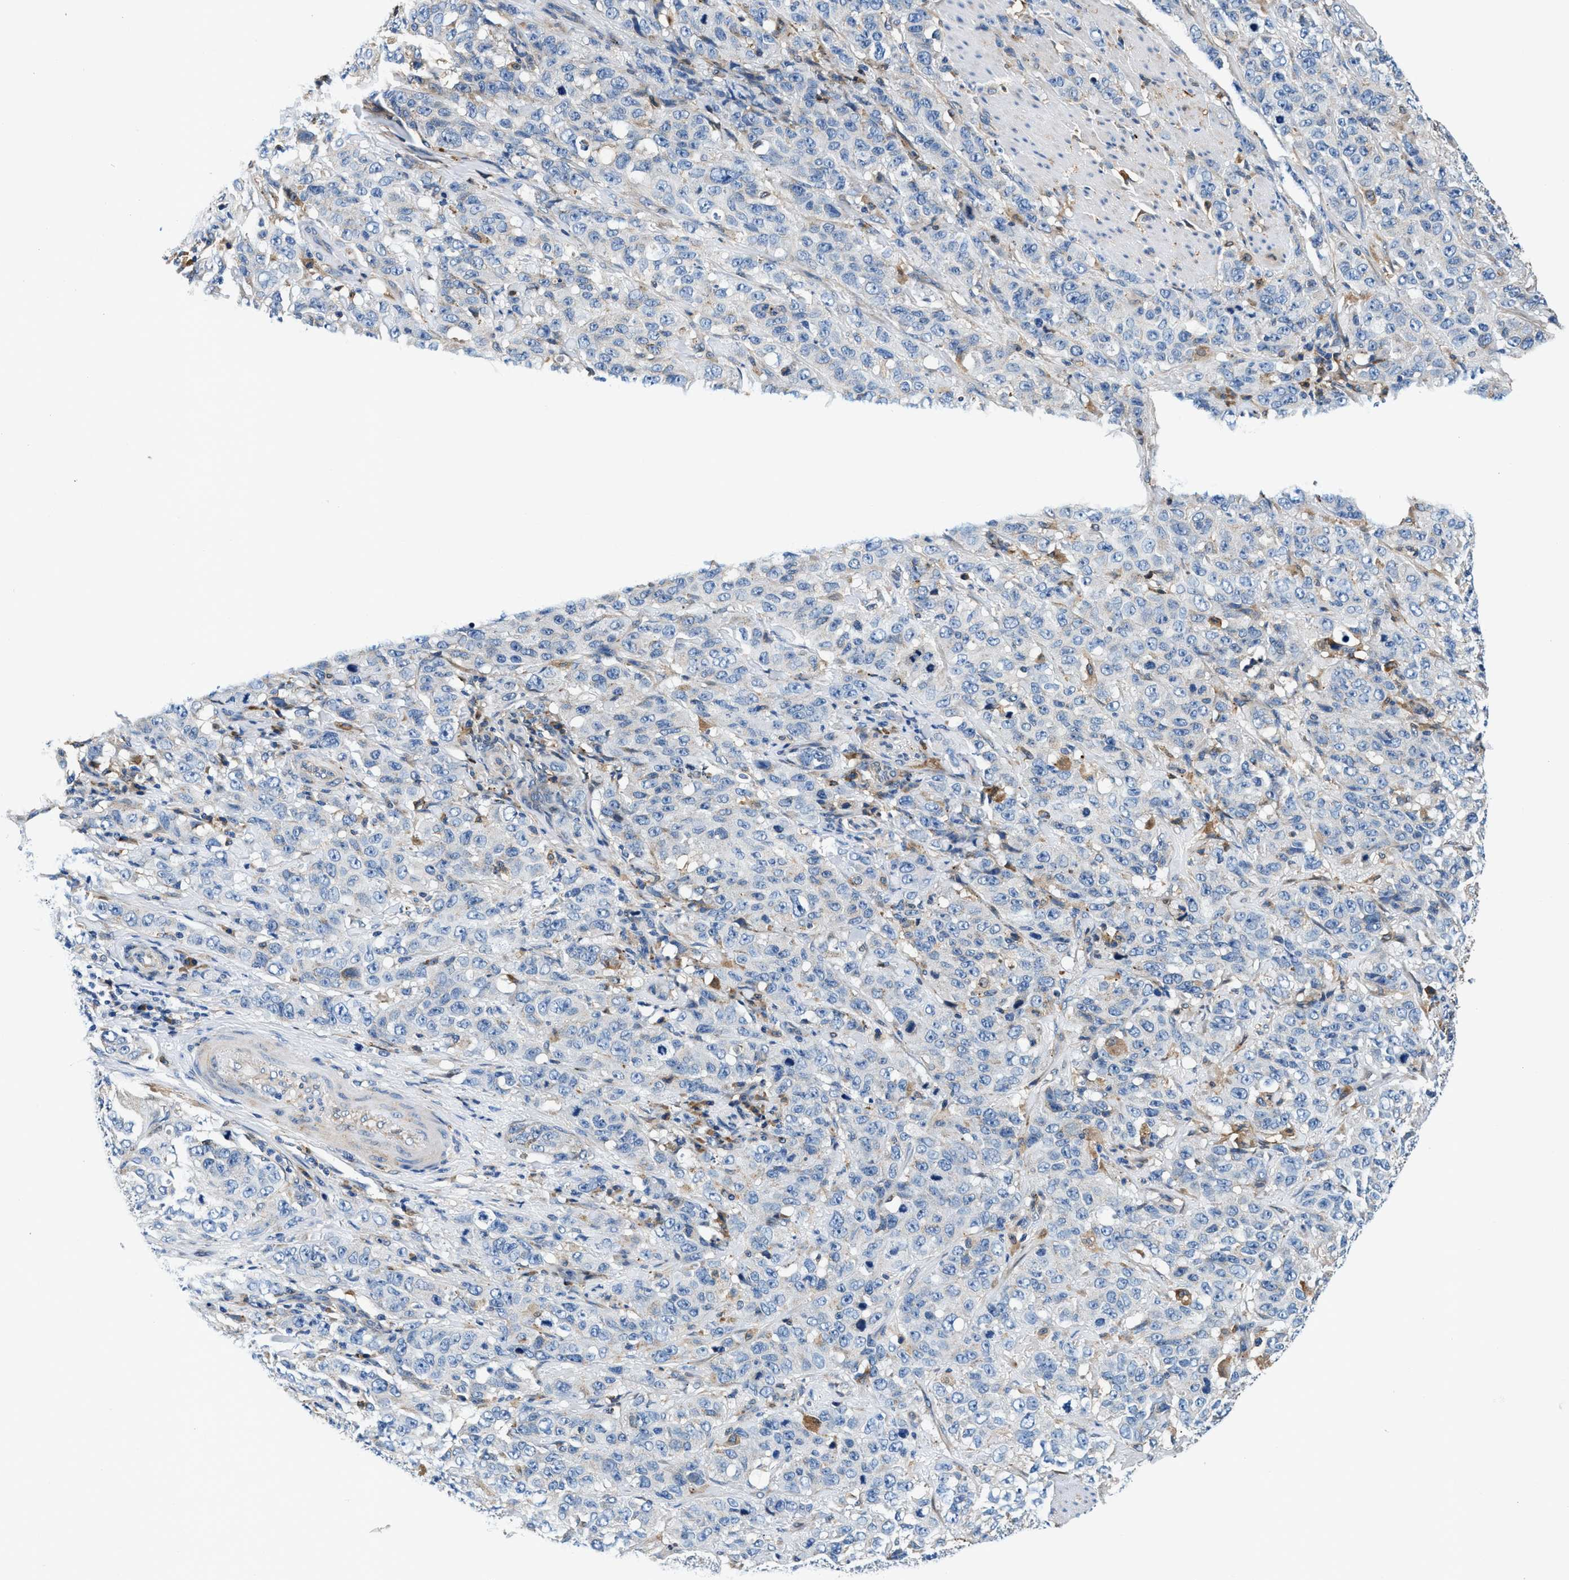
{"staining": {"intensity": "negative", "quantity": "none", "location": "none"}, "tissue": "stomach cancer", "cell_type": "Tumor cells", "image_type": "cancer", "snomed": [{"axis": "morphology", "description": "Adenocarcinoma, NOS"}, {"axis": "topography", "description": "Stomach"}], "caption": "High power microscopy image of an IHC image of stomach cancer (adenocarcinoma), revealing no significant staining in tumor cells.", "gene": "SLFN11", "patient": {"sex": "male", "age": 48}}